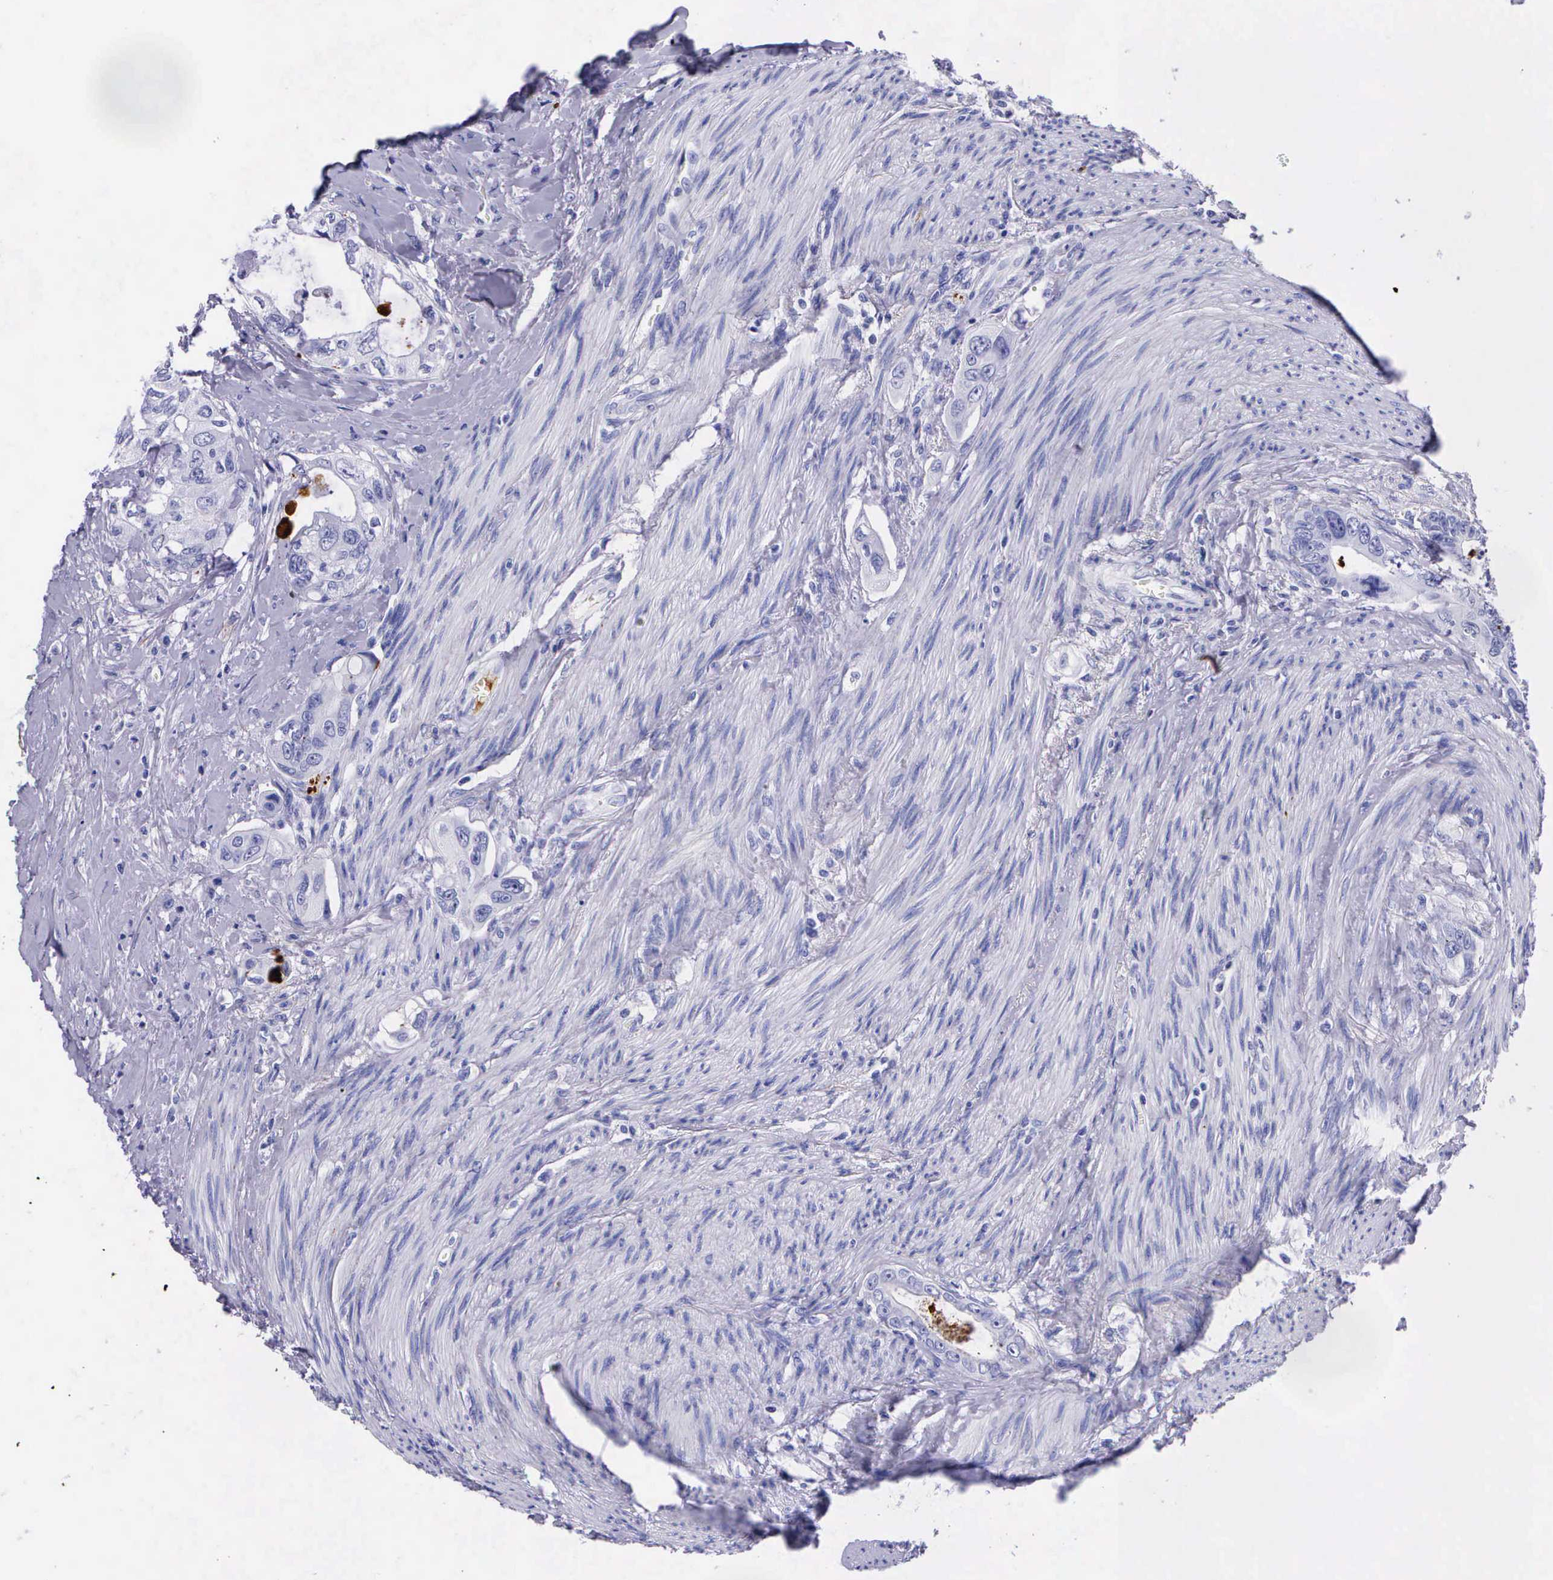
{"staining": {"intensity": "negative", "quantity": "none", "location": "none"}, "tissue": "colorectal cancer", "cell_type": "Tumor cells", "image_type": "cancer", "snomed": [{"axis": "morphology", "description": "Adenocarcinoma, NOS"}, {"axis": "topography", "description": "Rectum"}], "caption": "Tumor cells are negative for protein expression in human colorectal cancer (adenocarcinoma). The staining is performed using DAB (3,3'-diaminobenzidine) brown chromogen with nuclei counter-stained in using hematoxylin.", "gene": "PLG", "patient": {"sex": "female", "age": 57}}